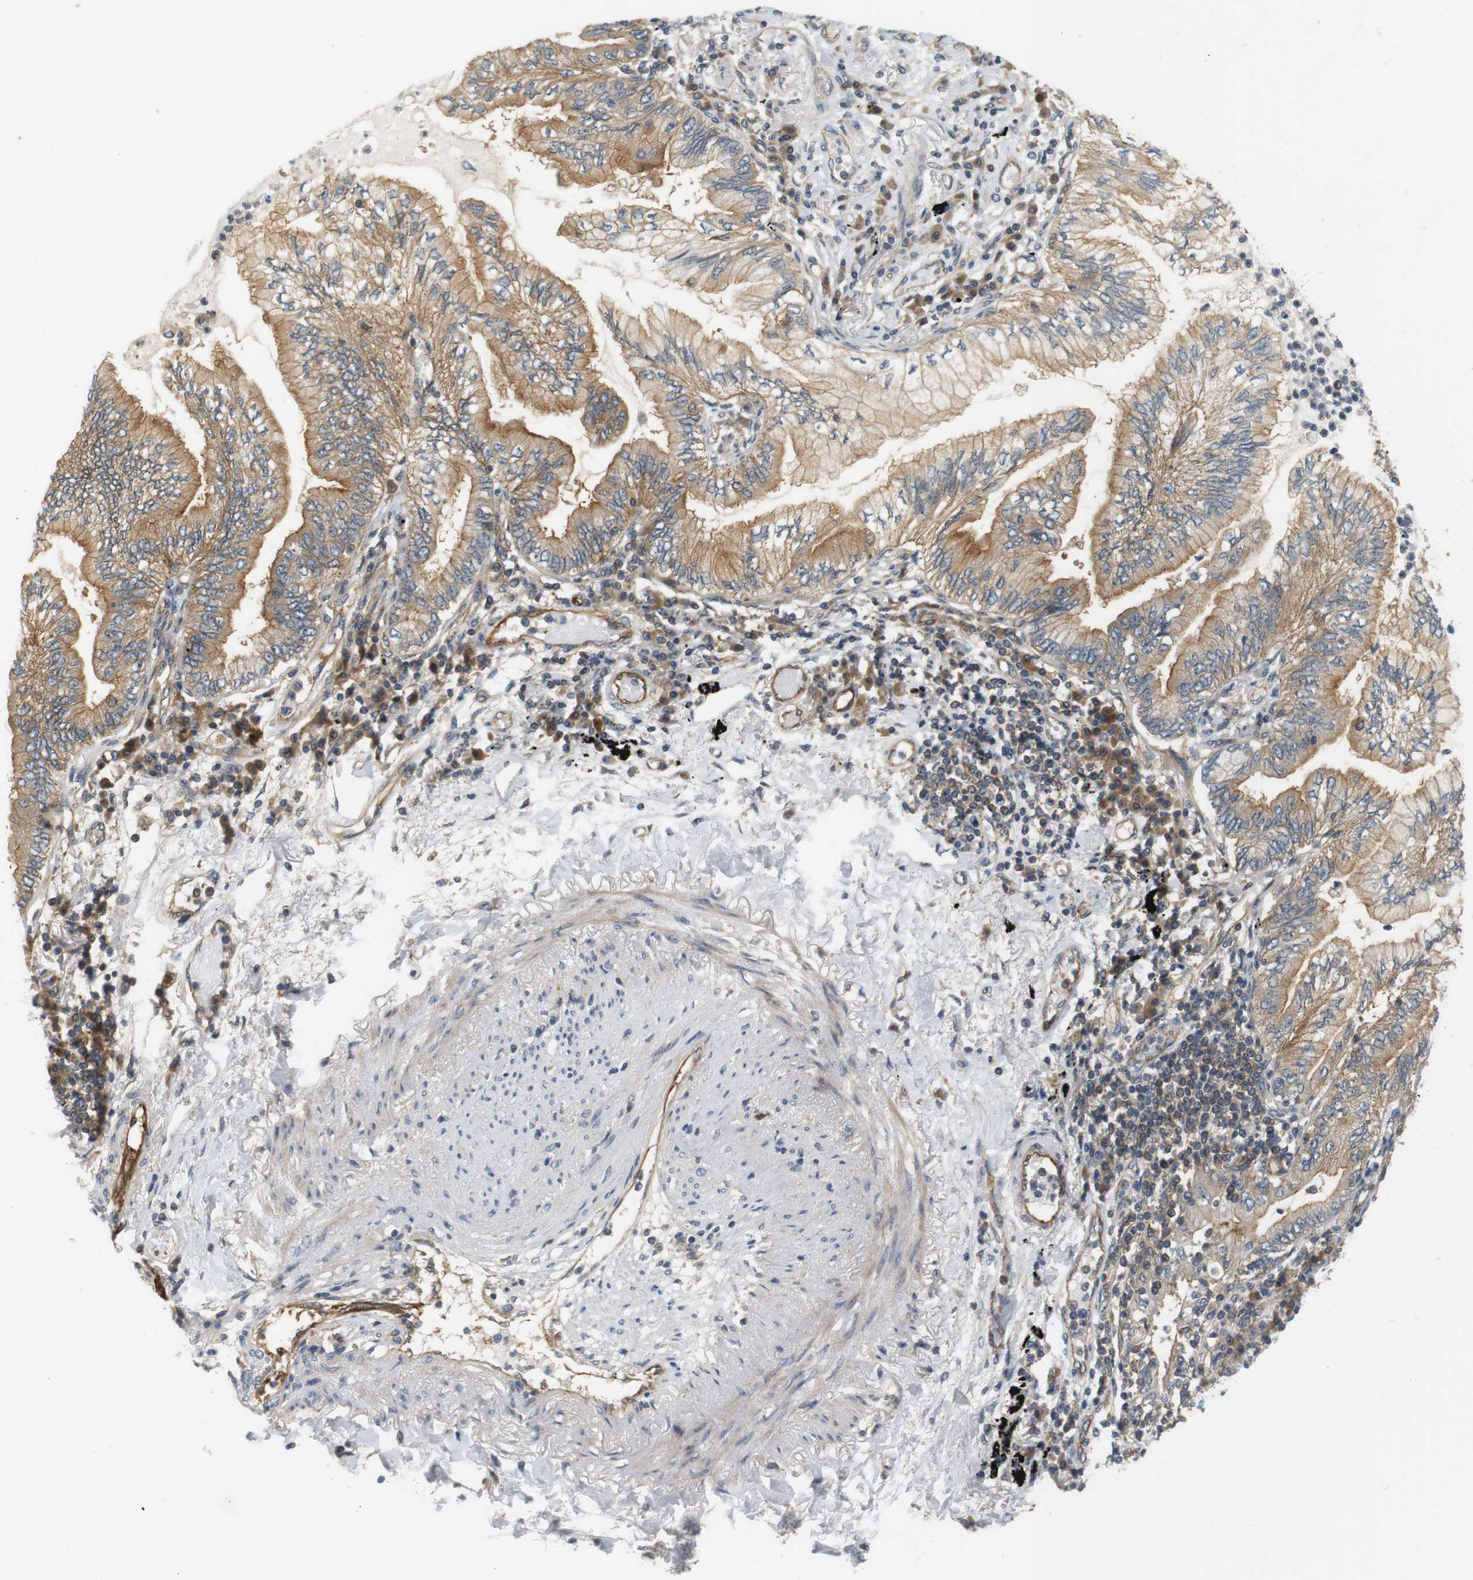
{"staining": {"intensity": "weak", "quantity": ">75%", "location": "cytoplasmic/membranous"}, "tissue": "lung cancer", "cell_type": "Tumor cells", "image_type": "cancer", "snomed": [{"axis": "morphology", "description": "Normal tissue, NOS"}, {"axis": "morphology", "description": "Adenocarcinoma, NOS"}, {"axis": "topography", "description": "Bronchus"}, {"axis": "topography", "description": "Lung"}], "caption": "Immunohistochemistry (IHC) of lung cancer (adenocarcinoma) shows low levels of weak cytoplasmic/membranous positivity in about >75% of tumor cells.", "gene": "SH3GLB1", "patient": {"sex": "female", "age": 70}}